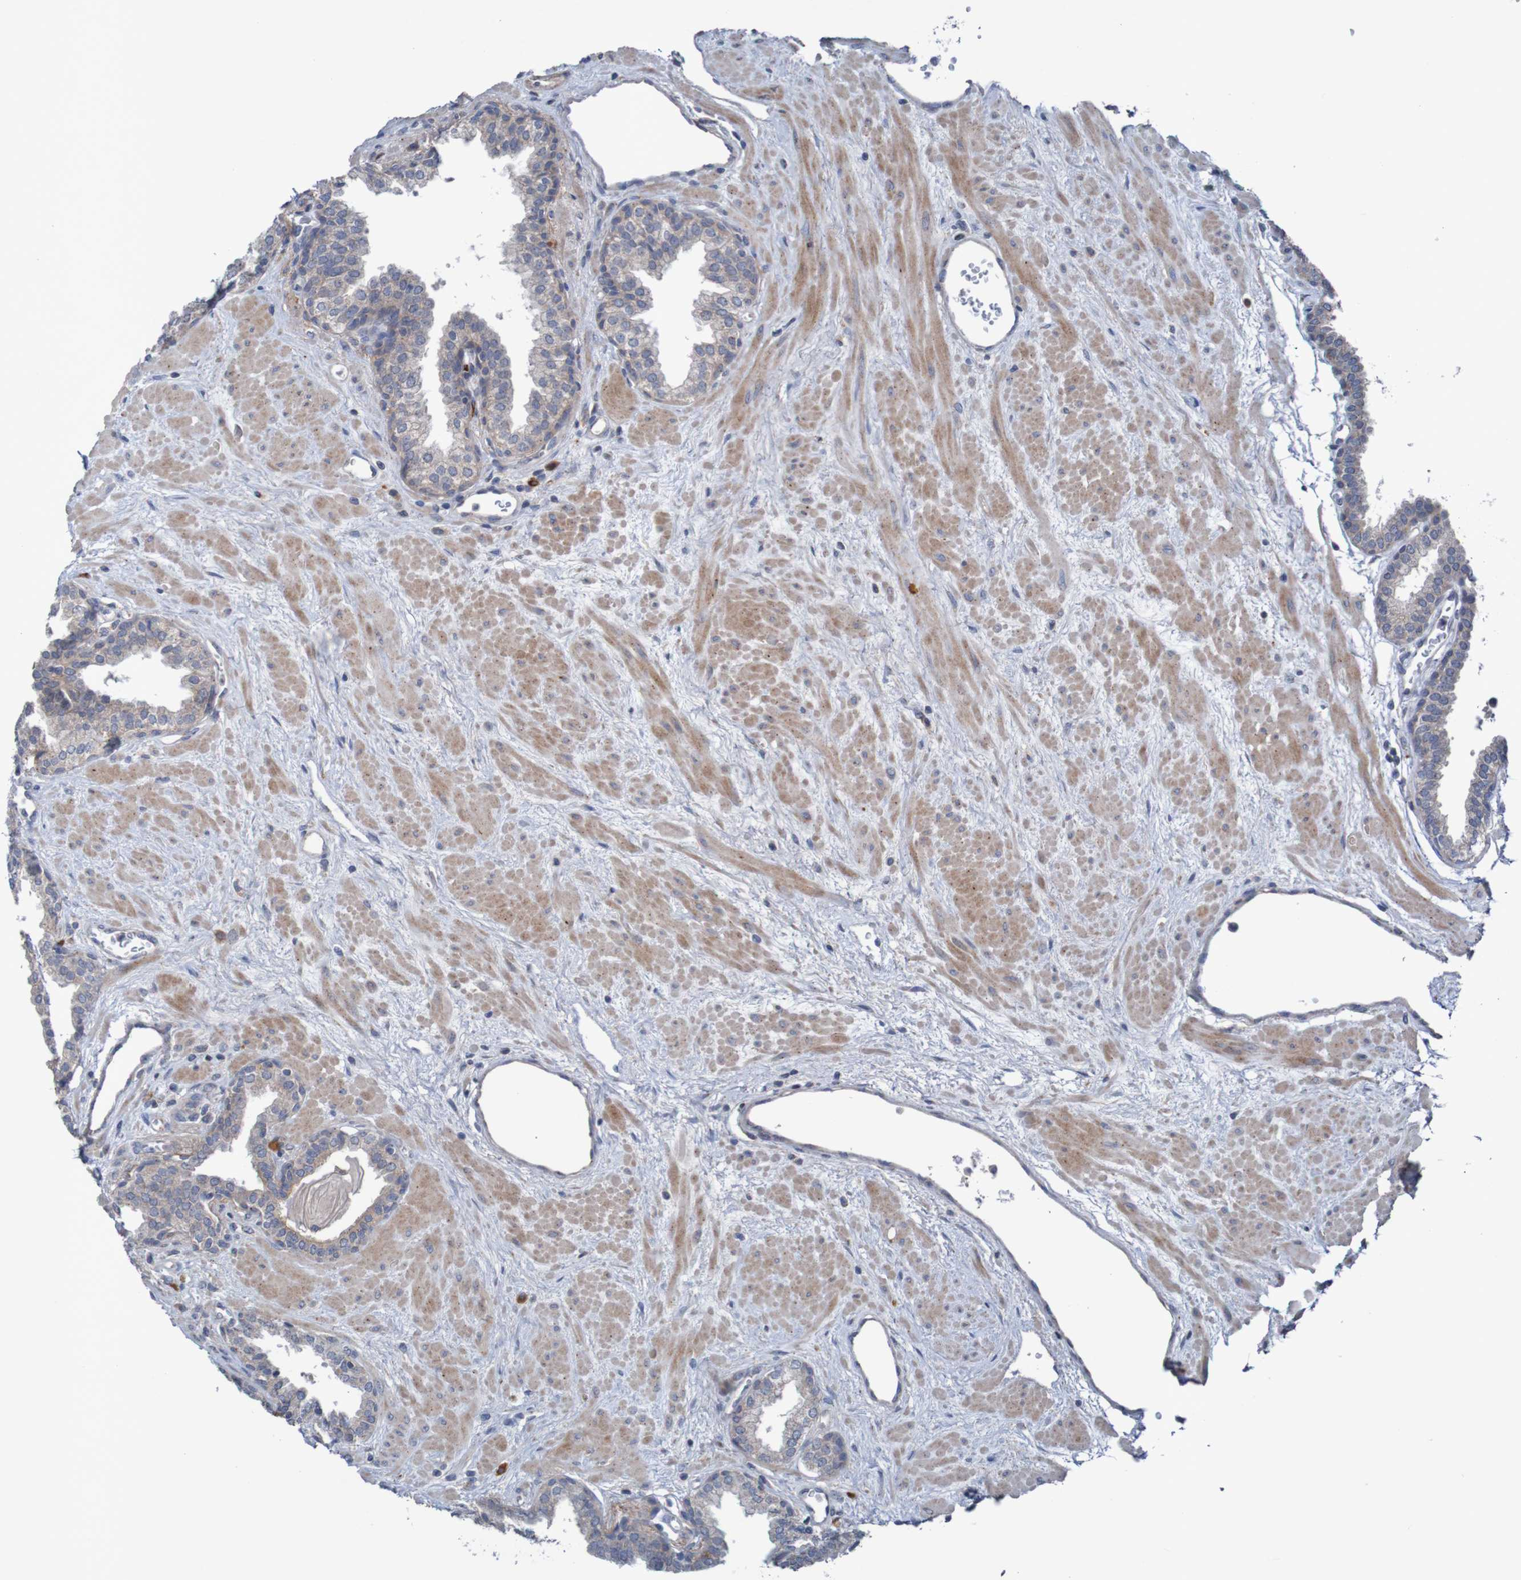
{"staining": {"intensity": "weak", "quantity": ">75%", "location": "cytoplasmic/membranous"}, "tissue": "prostate", "cell_type": "Glandular cells", "image_type": "normal", "snomed": [{"axis": "morphology", "description": "Normal tissue, NOS"}, {"axis": "topography", "description": "Prostate"}], "caption": "An immunohistochemistry micrograph of unremarkable tissue is shown. Protein staining in brown shows weak cytoplasmic/membranous positivity in prostate within glandular cells. (Stains: DAB (3,3'-diaminobenzidine) in brown, nuclei in blue, Microscopy: brightfield microscopy at high magnification).", "gene": "ANGPT4", "patient": {"sex": "male", "age": 51}}